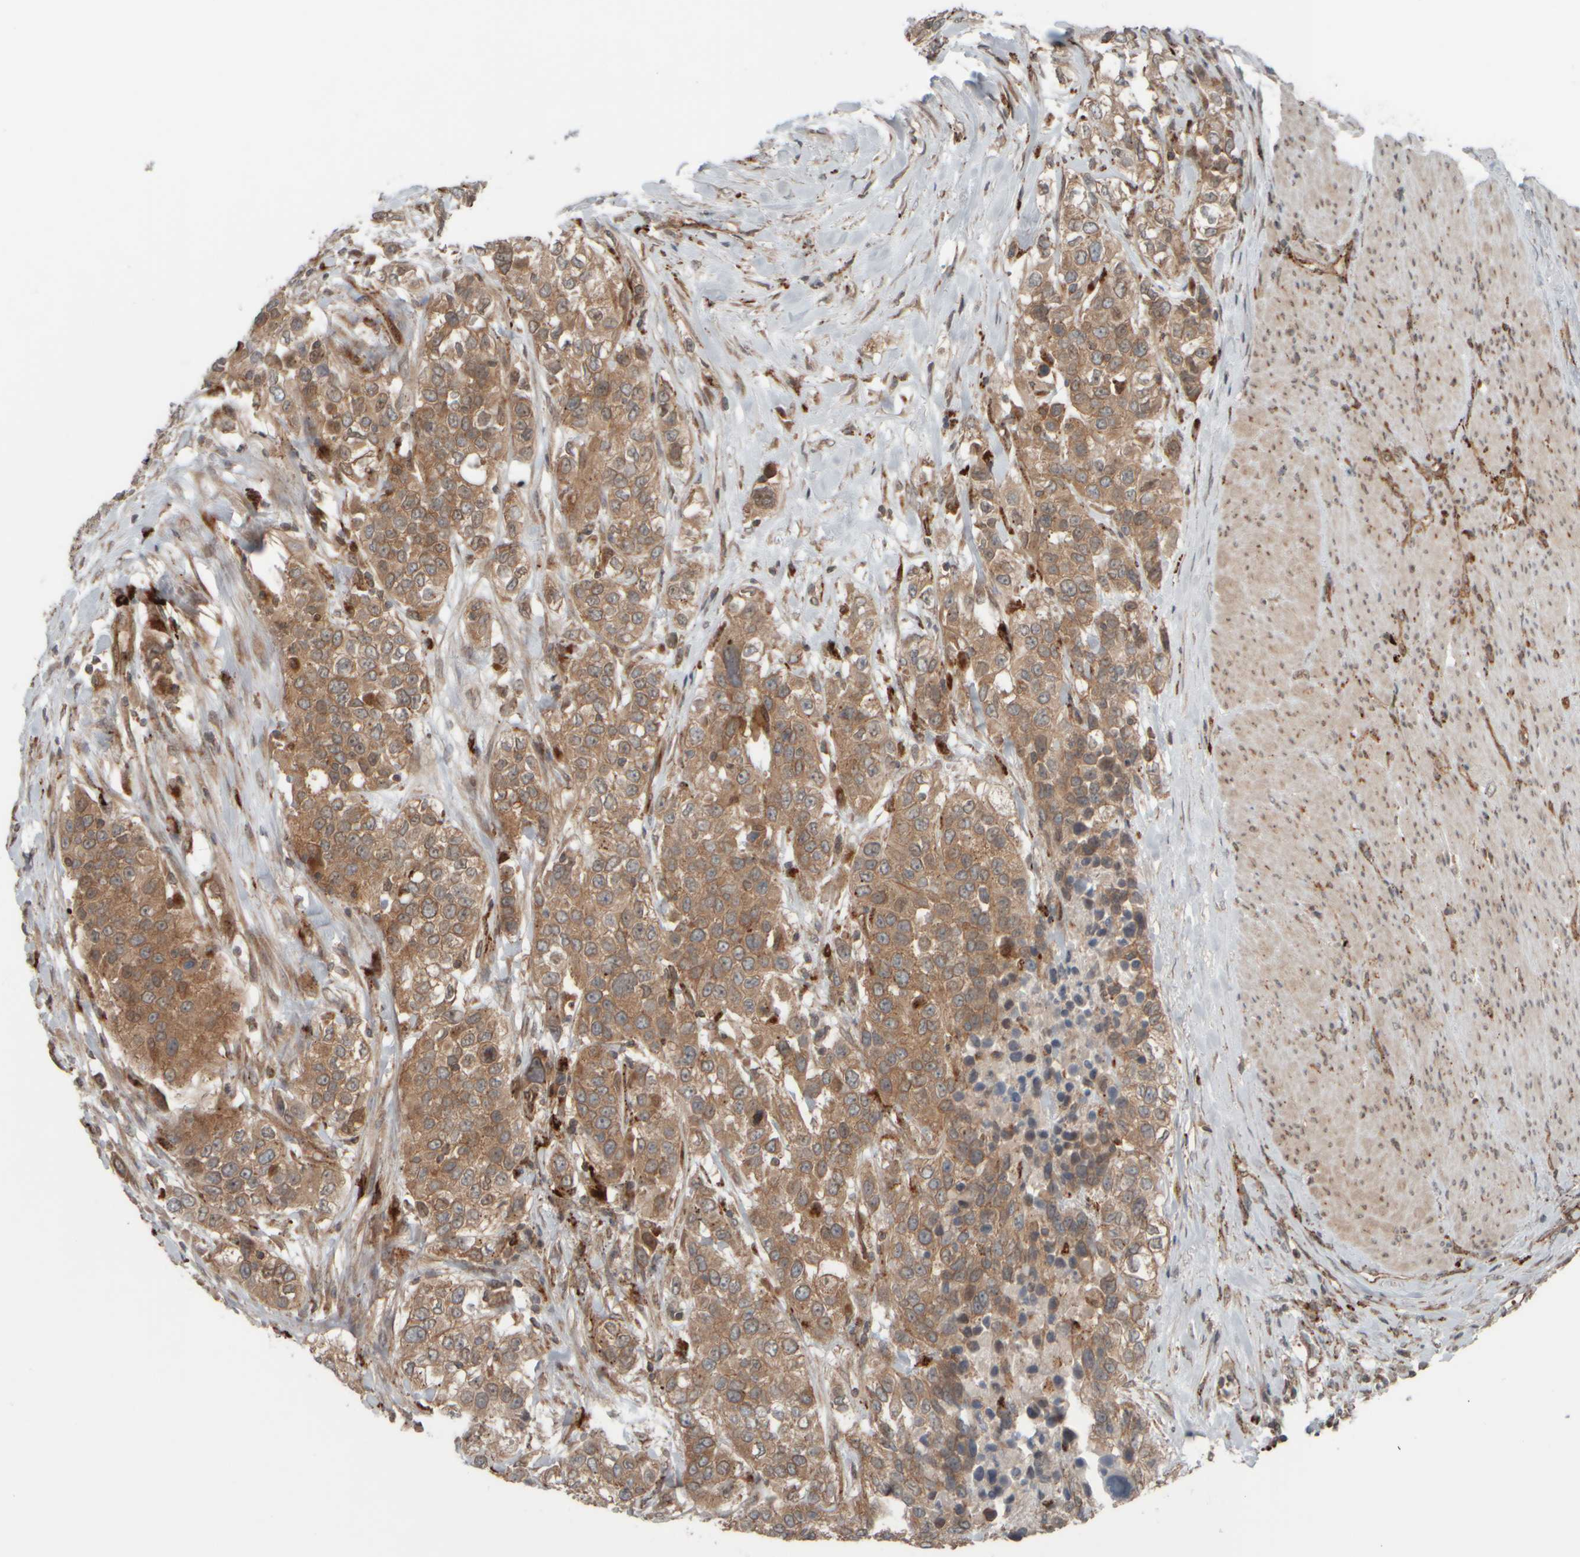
{"staining": {"intensity": "moderate", "quantity": ">75%", "location": "cytoplasmic/membranous"}, "tissue": "urothelial cancer", "cell_type": "Tumor cells", "image_type": "cancer", "snomed": [{"axis": "morphology", "description": "Urothelial carcinoma, High grade"}, {"axis": "topography", "description": "Urinary bladder"}], "caption": "Human high-grade urothelial carcinoma stained with a brown dye demonstrates moderate cytoplasmic/membranous positive positivity in approximately >75% of tumor cells.", "gene": "GIGYF1", "patient": {"sex": "female", "age": 80}}